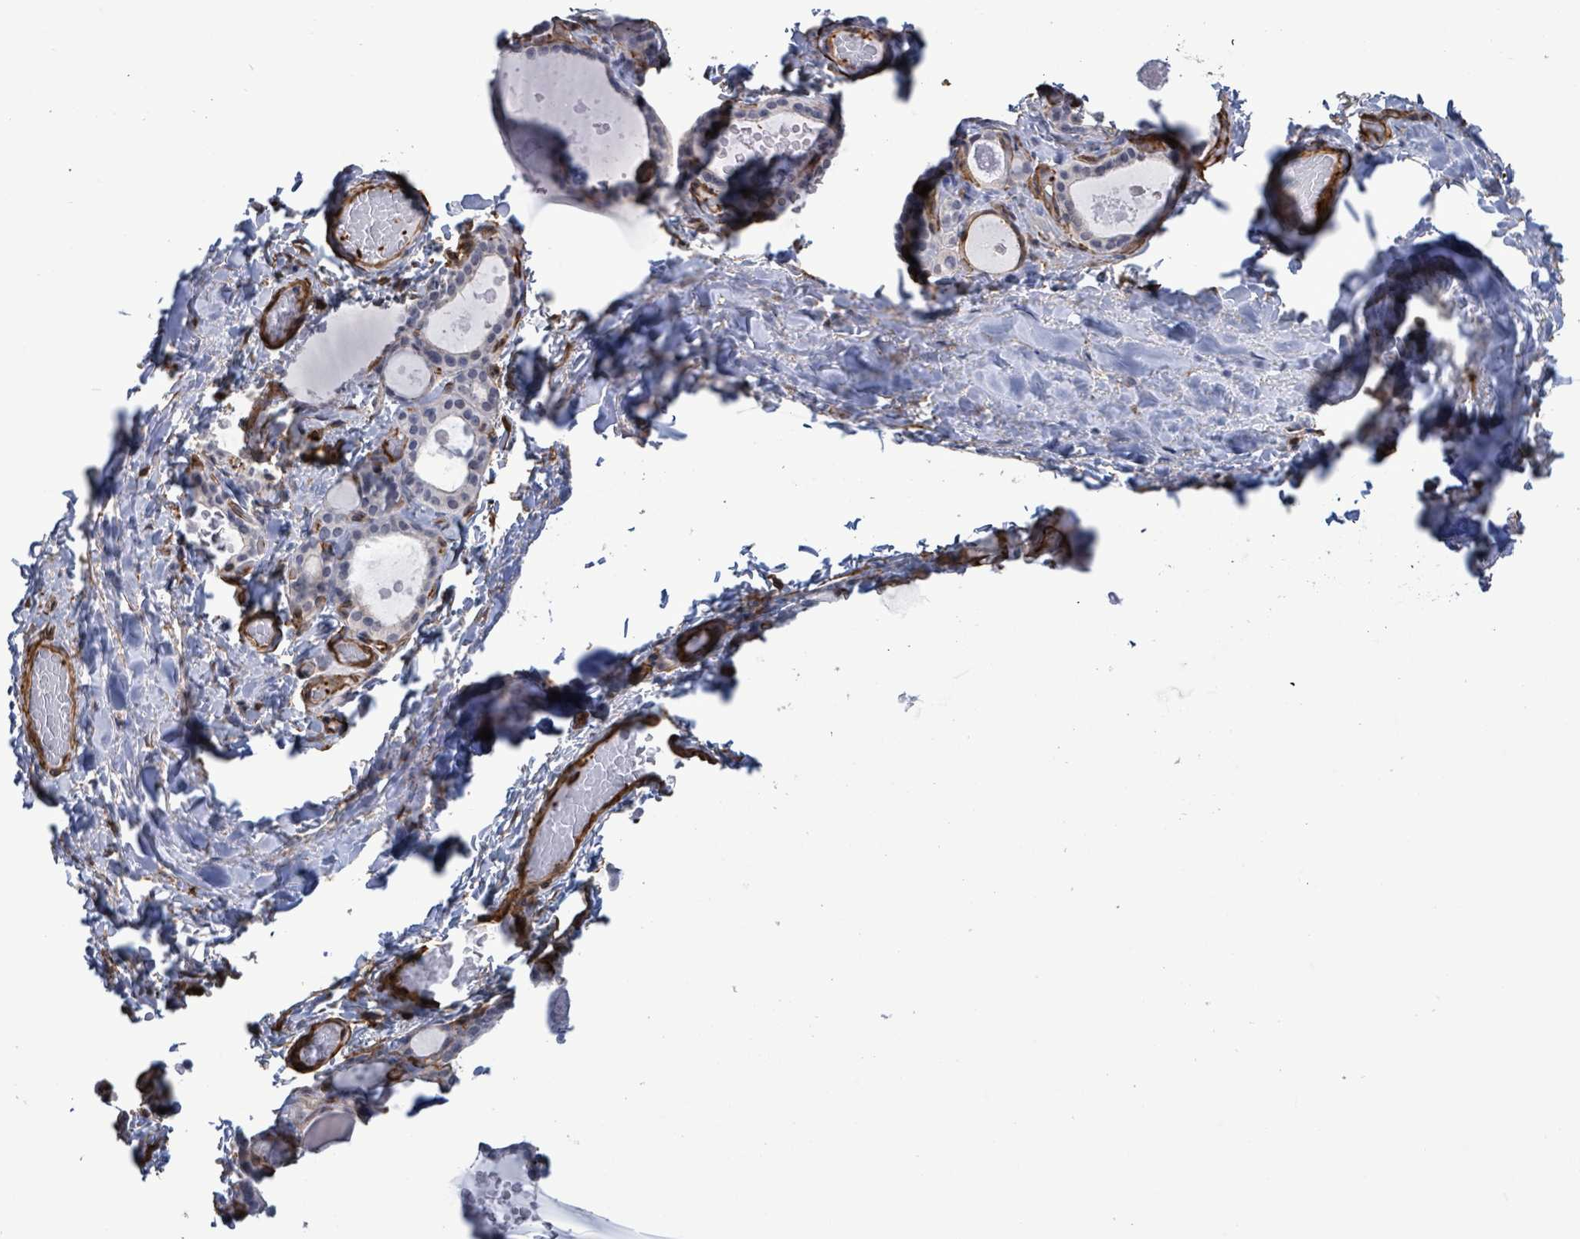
{"staining": {"intensity": "negative", "quantity": "none", "location": "none"}, "tissue": "thyroid gland", "cell_type": "Glandular cells", "image_type": "normal", "snomed": [{"axis": "morphology", "description": "Normal tissue, NOS"}, {"axis": "topography", "description": "Thyroid gland"}], "caption": "IHC histopathology image of unremarkable thyroid gland stained for a protein (brown), which reveals no positivity in glandular cells.", "gene": "PRKRIP1", "patient": {"sex": "female", "age": 46}}